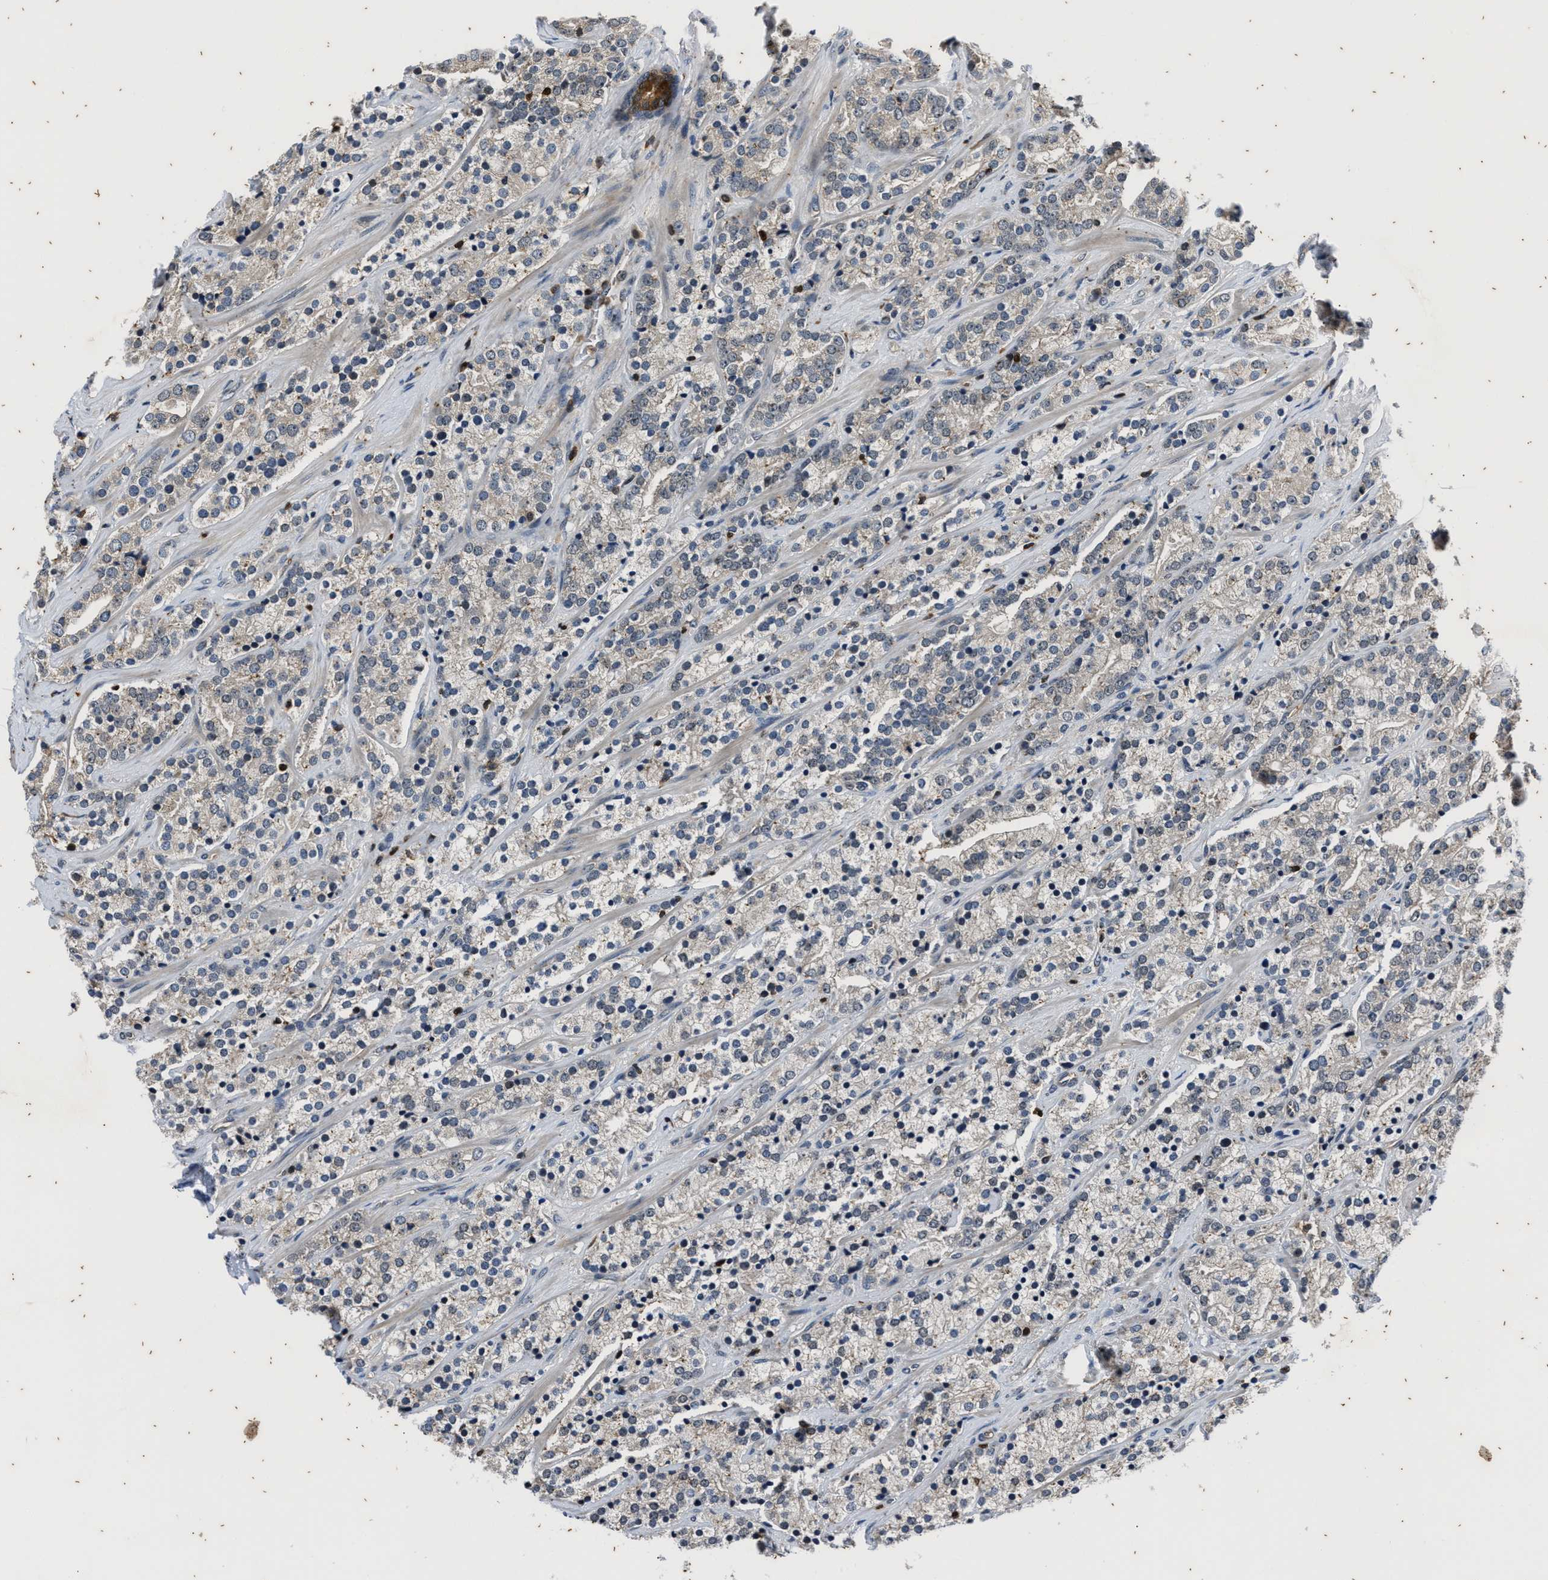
{"staining": {"intensity": "weak", "quantity": "<25%", "location": "cytoplasmic/membranous"}, "tissue": "prostate cancer", "cell_type": "Tumor cells", "image_type": "cancer", "snomed": [{"axis": "morphology", "description": "Adenocarcinoma, High grade"}, {"axis": "topography", "description": "Prostate"}], "caption": "Prostate cancer was stained to show a protein in brown. There is no significant positivity in tumor cells. Nuclei are stained in blue.", "gene": "PTPN7", "patient": {"sex": "male", "age": 71}}